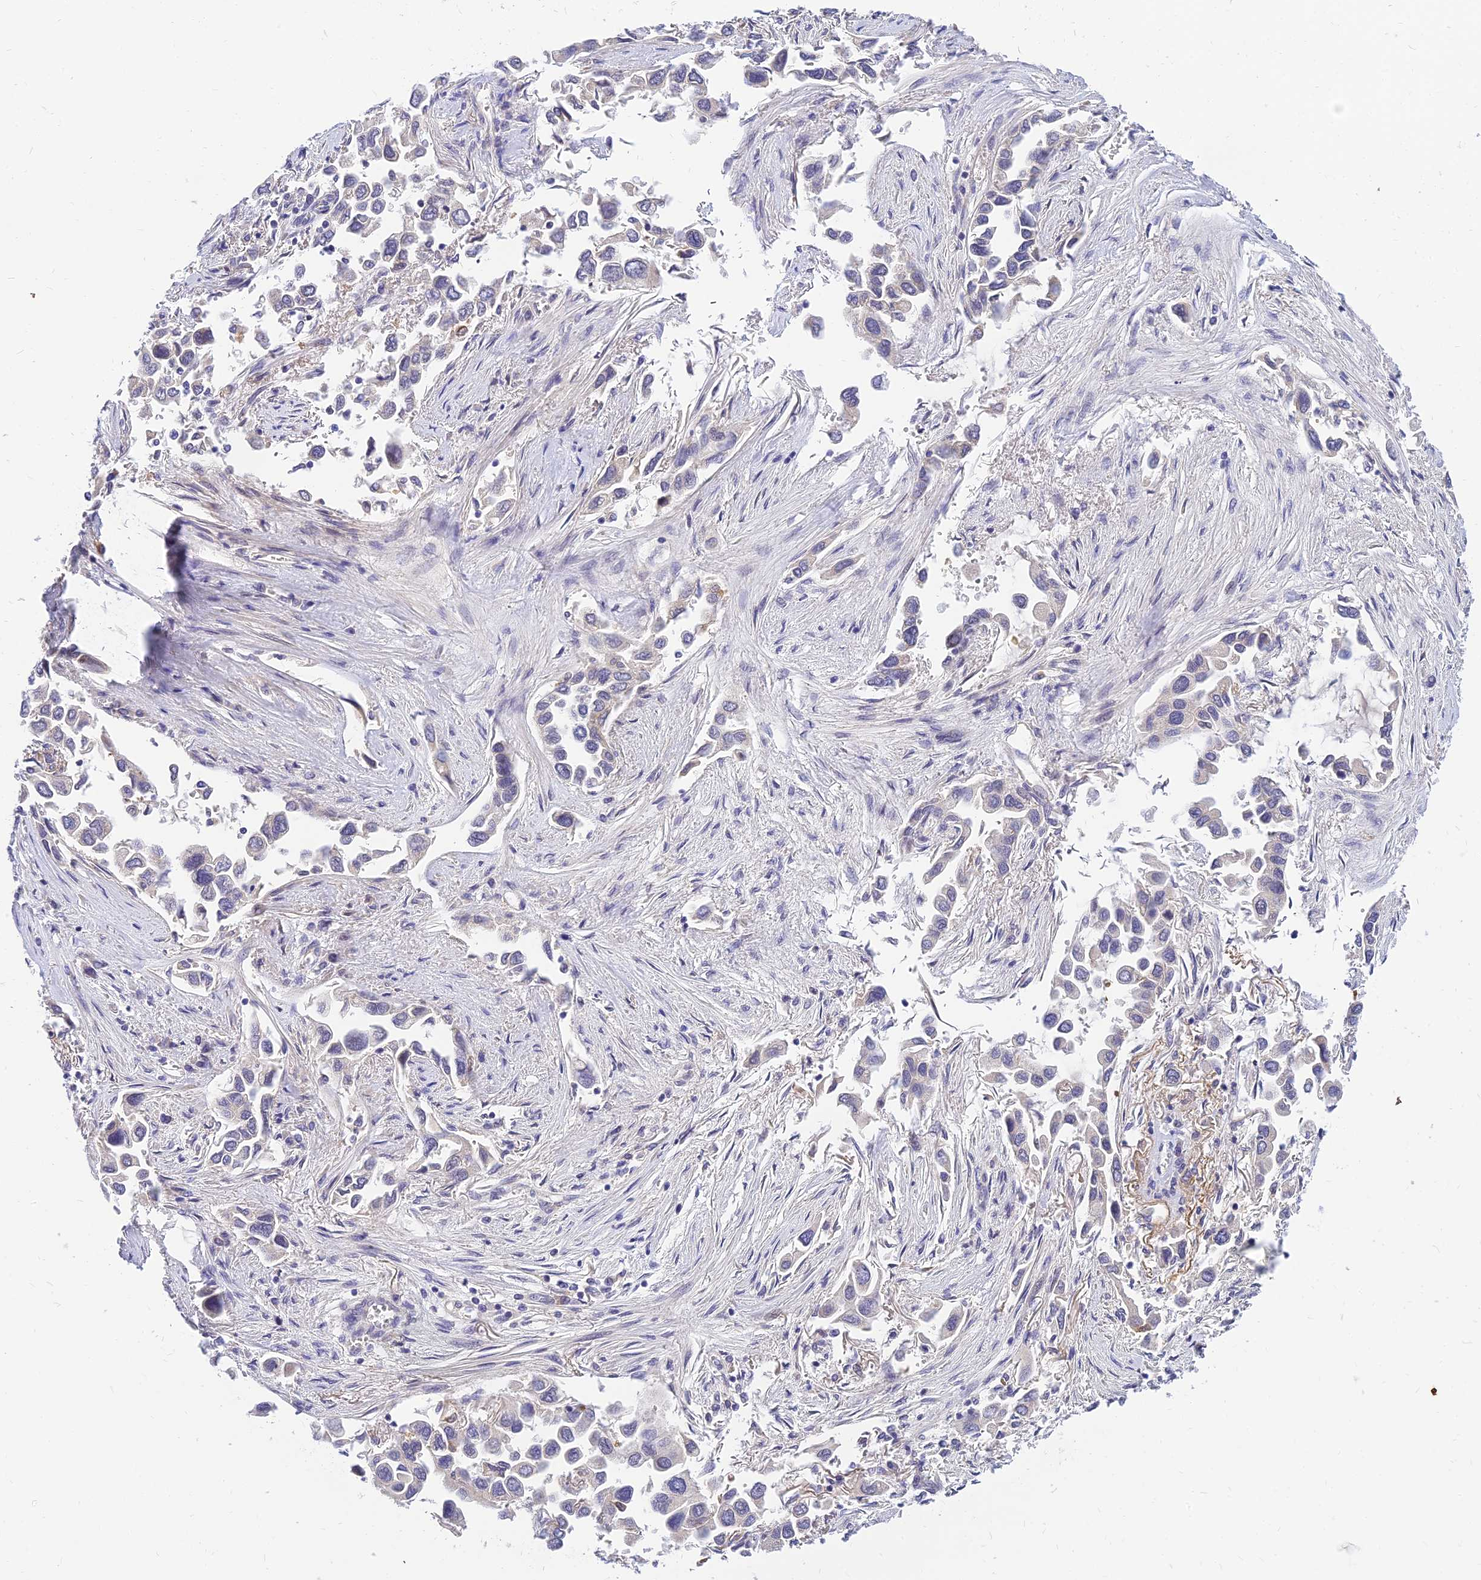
{"staining": {"intensity": "negative", "quantity": "none", "location": "none"}, "tissue": "lung cancer", "cell_type": "Tumor cells", "image_type": "cancer", "snomed": [{"axis": "morphology", "description": "Adenocarcinoma, NOS"}, {"axis": "topography", "description": "Lung"}], "caption": "IHC of human lung cancer displays no positivity in tumor cells.", "gene": "ANKS4B", "patient": {"sex": "female", "age": 76}}